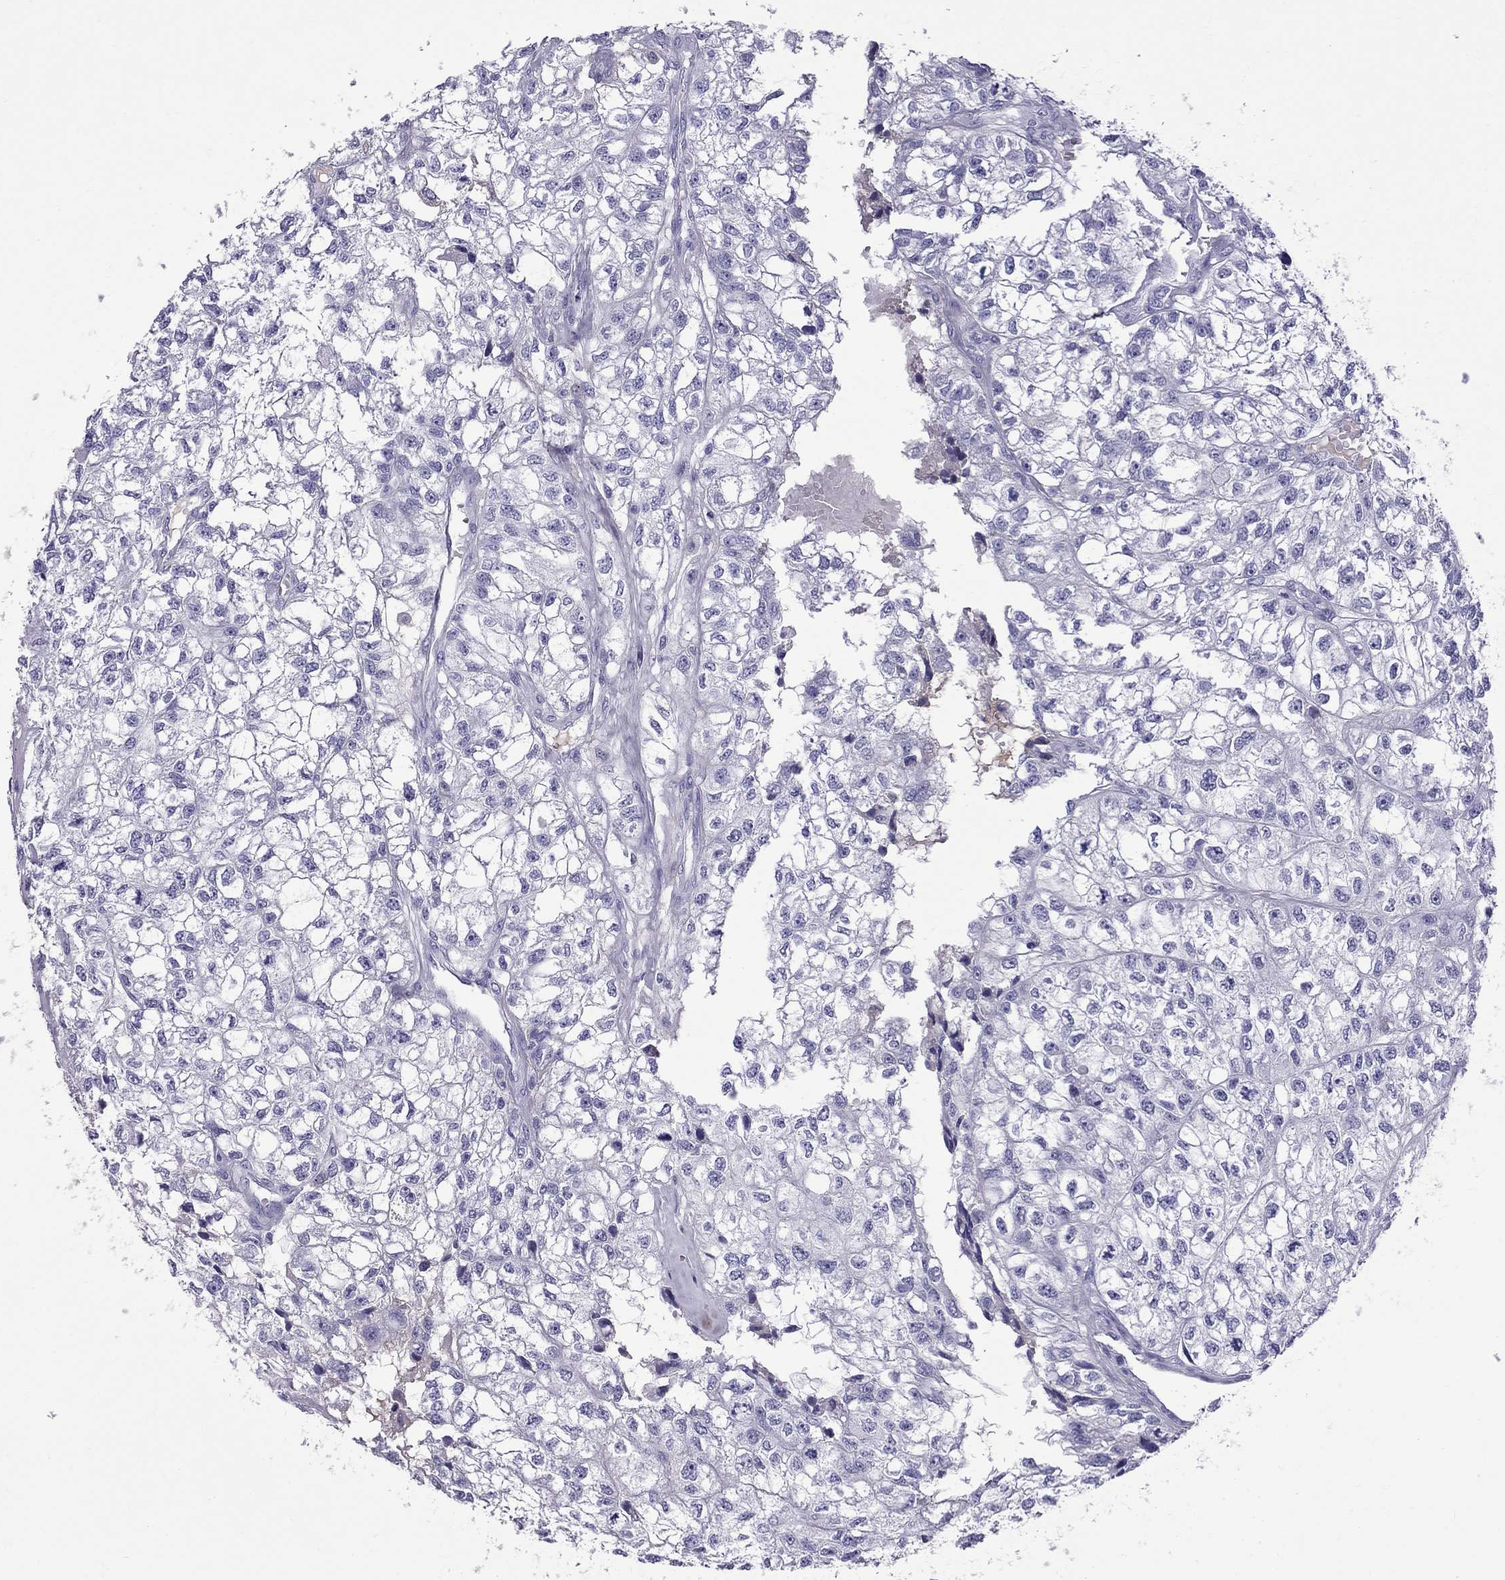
{"staining": {"intensity": "negative", "quantity": "none", "location": "none"}, "tissue": "renal cancer", "cell_type": "Tumor cells", "image_type": "cancer", "snomed": [{"axis": "morphology", "description": "Adenocarcinoma, NOS"}, {"axis": "topography", "description": "Kidney"}], "caption": "Renal adenocarcinoma was stained to show a protein in brown. There is no significant positivity in tumor cells.", "gene": "SCART1", "patient": {"sex": "male", "age": 56}}